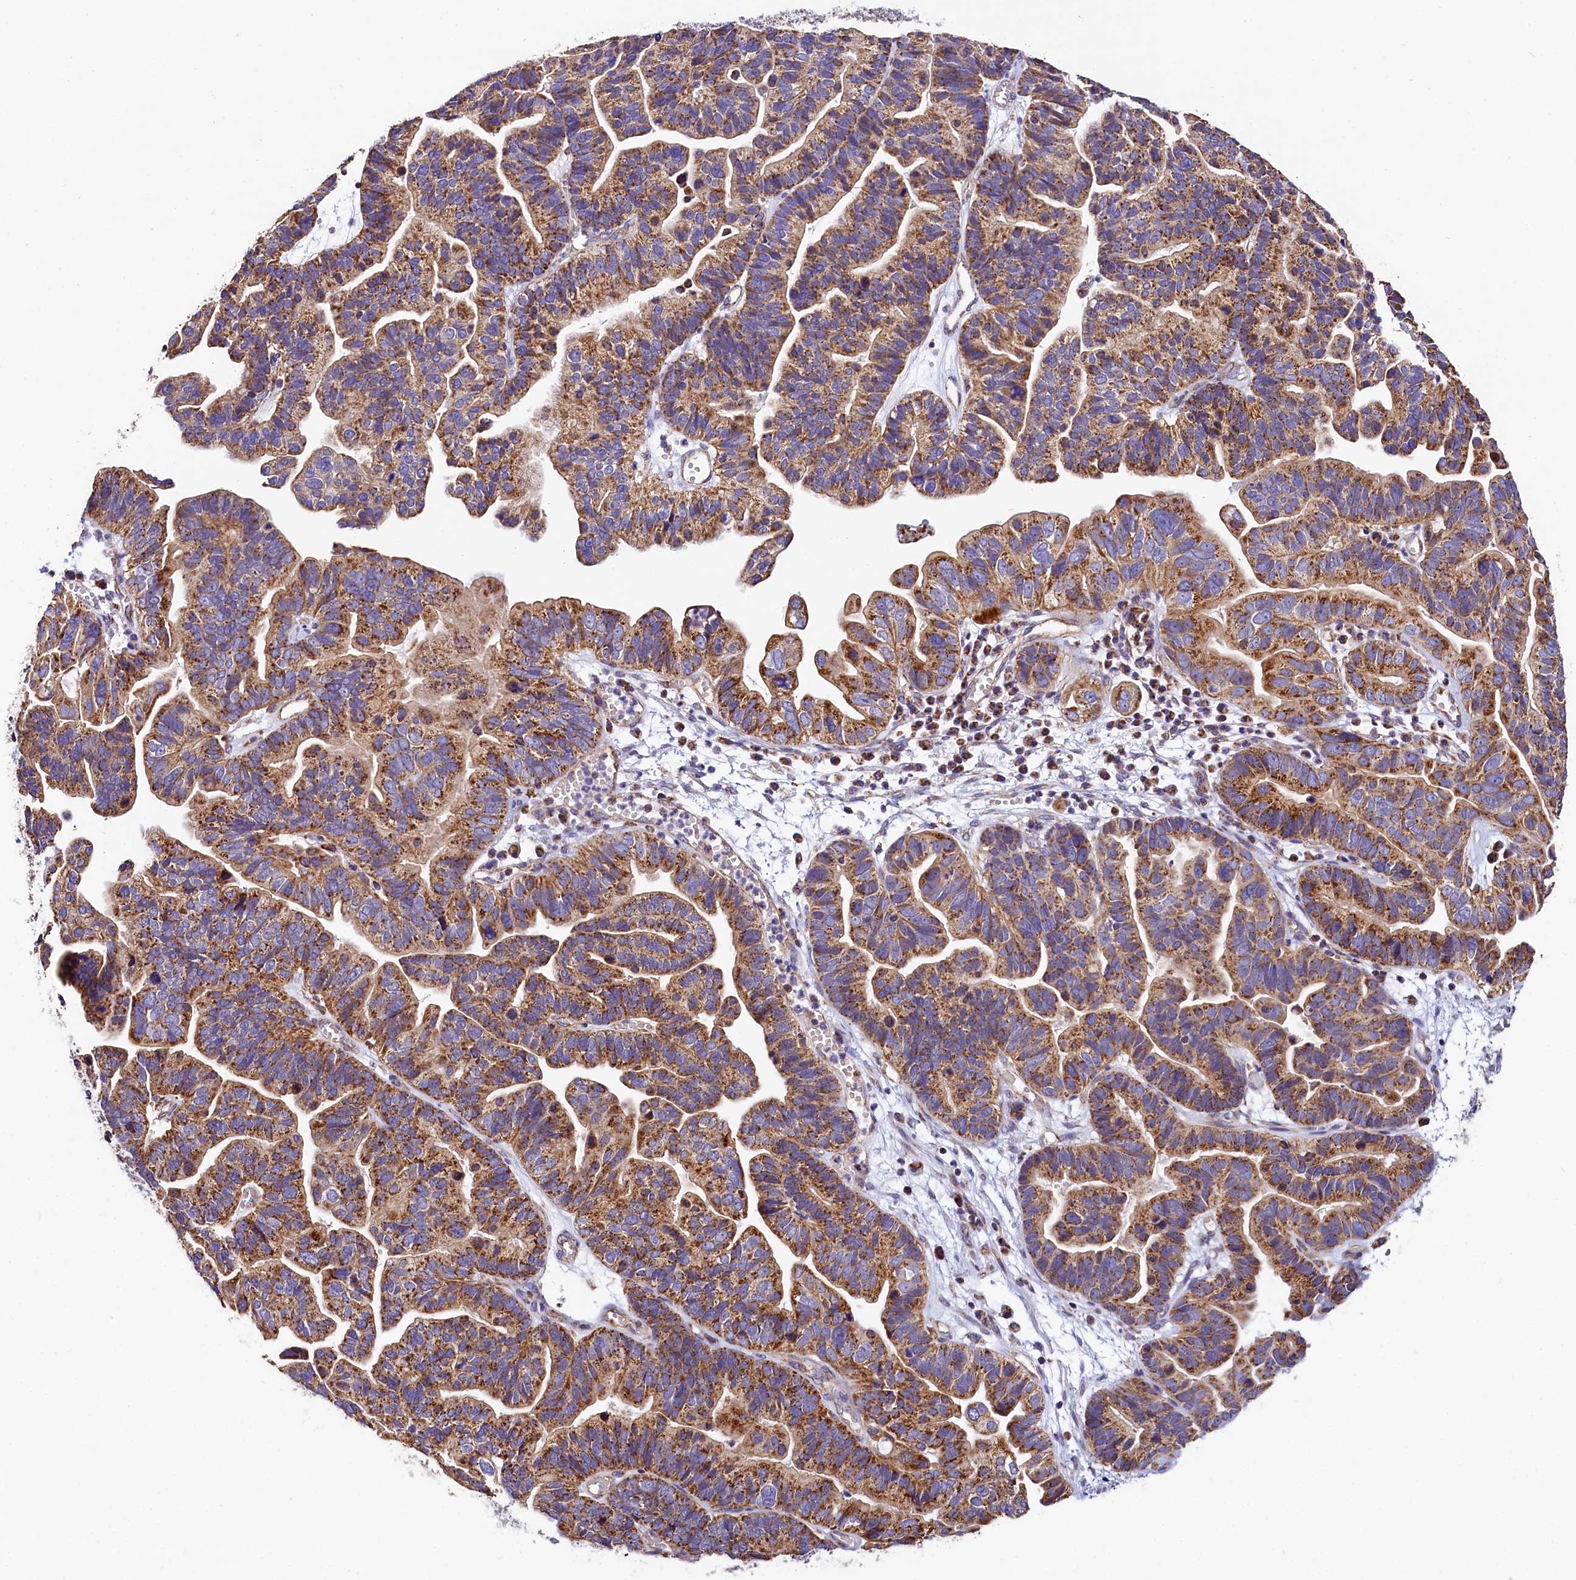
{"staining": {"intensity": "moderate", "quantity": ">75%", "location": "cytoplasmic/membranous"}, "tissue": "ovarian cancer", "cell_type": "Tumor cells", "image_type": "cancer", "snomed": [{"axis": "morphology", "description": "Cystadenocarcinoma, serous, NOS"}, {"axis": "topography", "description": "Ovary"}], "caption": "There is medium levels of moderate cytoplasmic/membranous staining in tumor cells of ovarian cancer (serous cystadenocarcinoma), as demonstrated by immunohistochemical staining (brown color).", "gene": "ACAA2", "patient": {"sex": "female", "age": 56}}